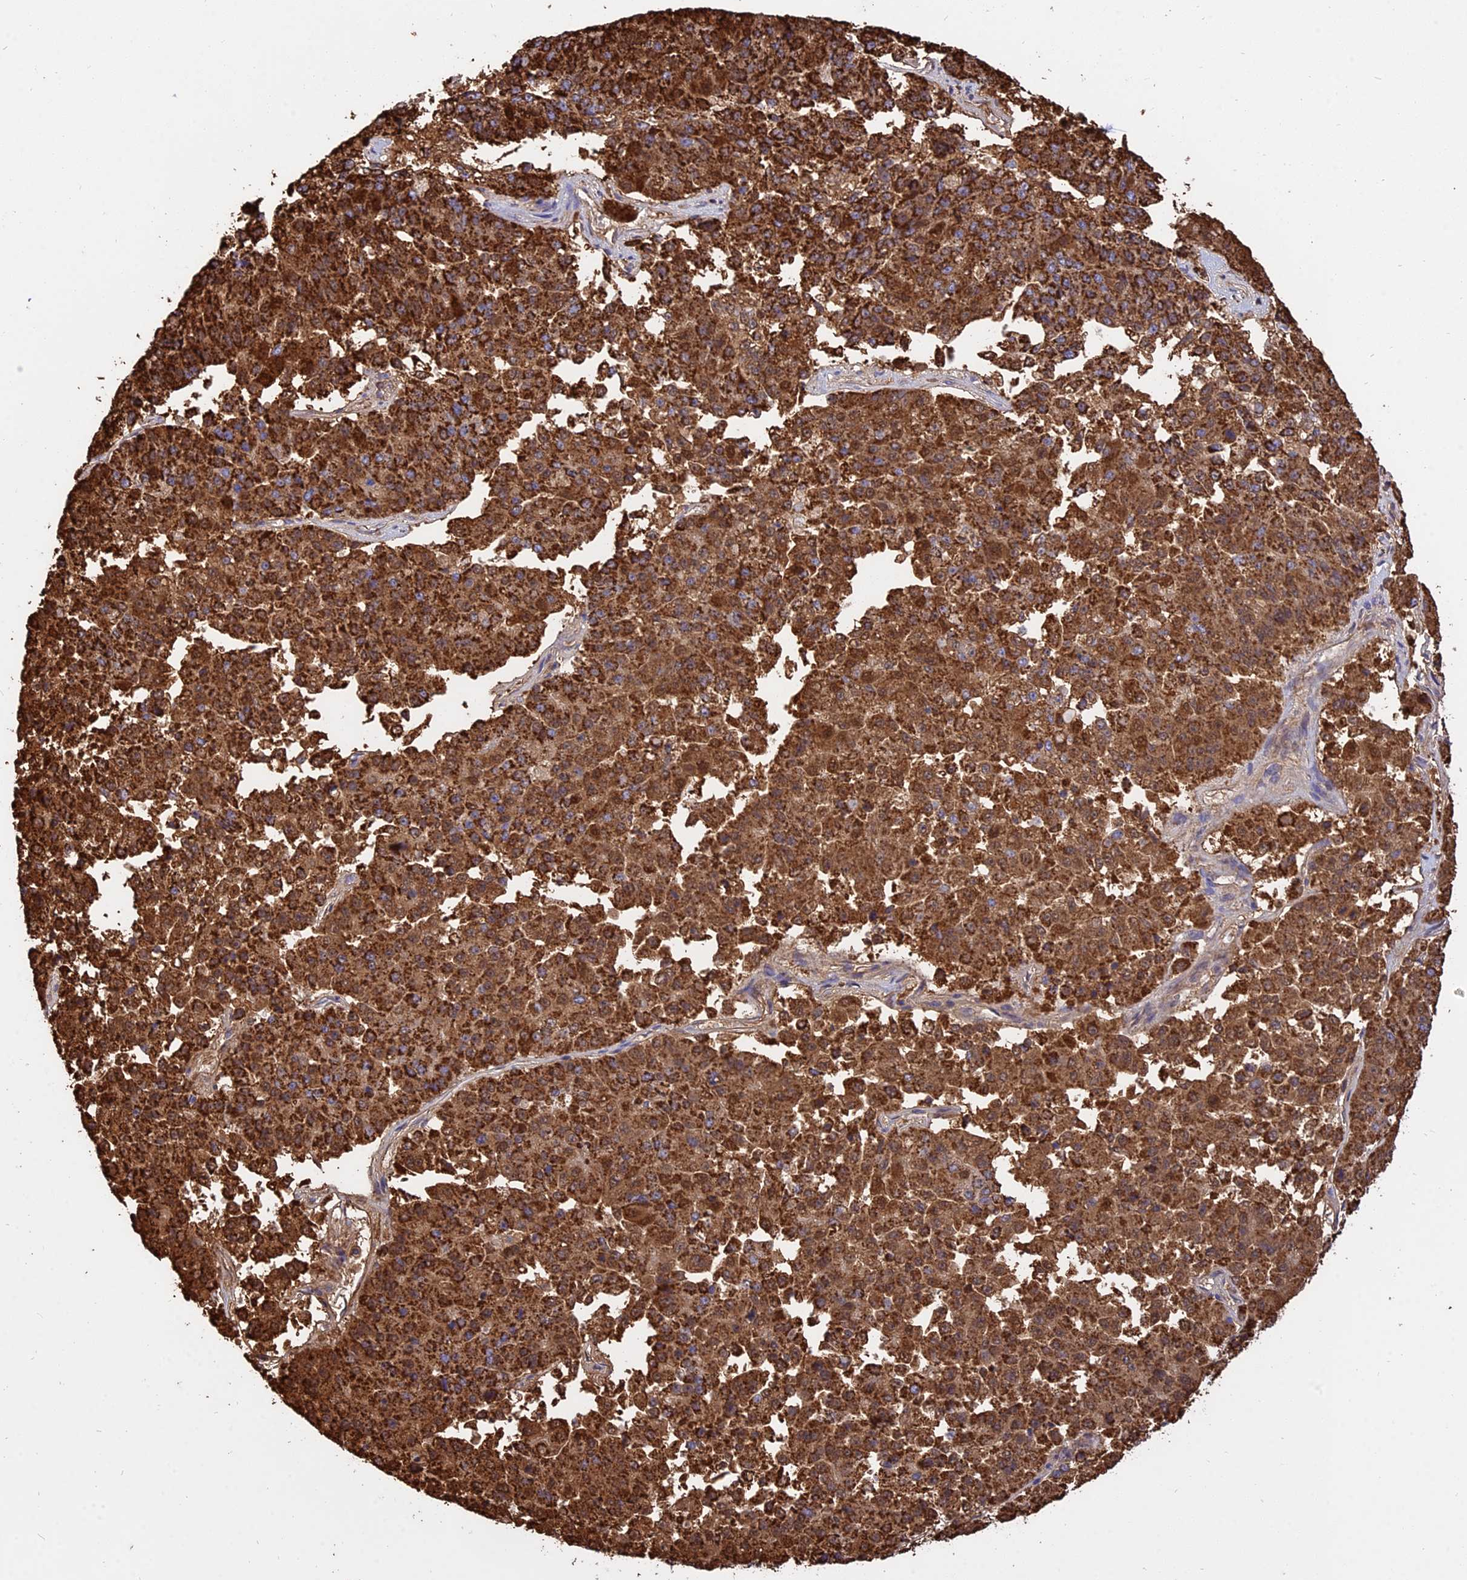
{"staining": {"intensity": "strong", "quantity": ">75%", "location": "cytoplasmic/membranous"}, "tissue": "pancreatic cancer", "cell_type": "Tumor cells", "image_type": "cancer", "snomed": [{"axis": "morphology", "description": "Adenocarcinoma, NOS"}, {"axis": "topography", "description": "Pancreas"}], "caption": "The histopathology image shows staining of pancreatic adenocarcinoma, revealing strong cytoplasmic/membranous protein positivity (brown color) within tumor cells.", "gene": "TTC4", "patient": {"sex": "male", "age": 50}}